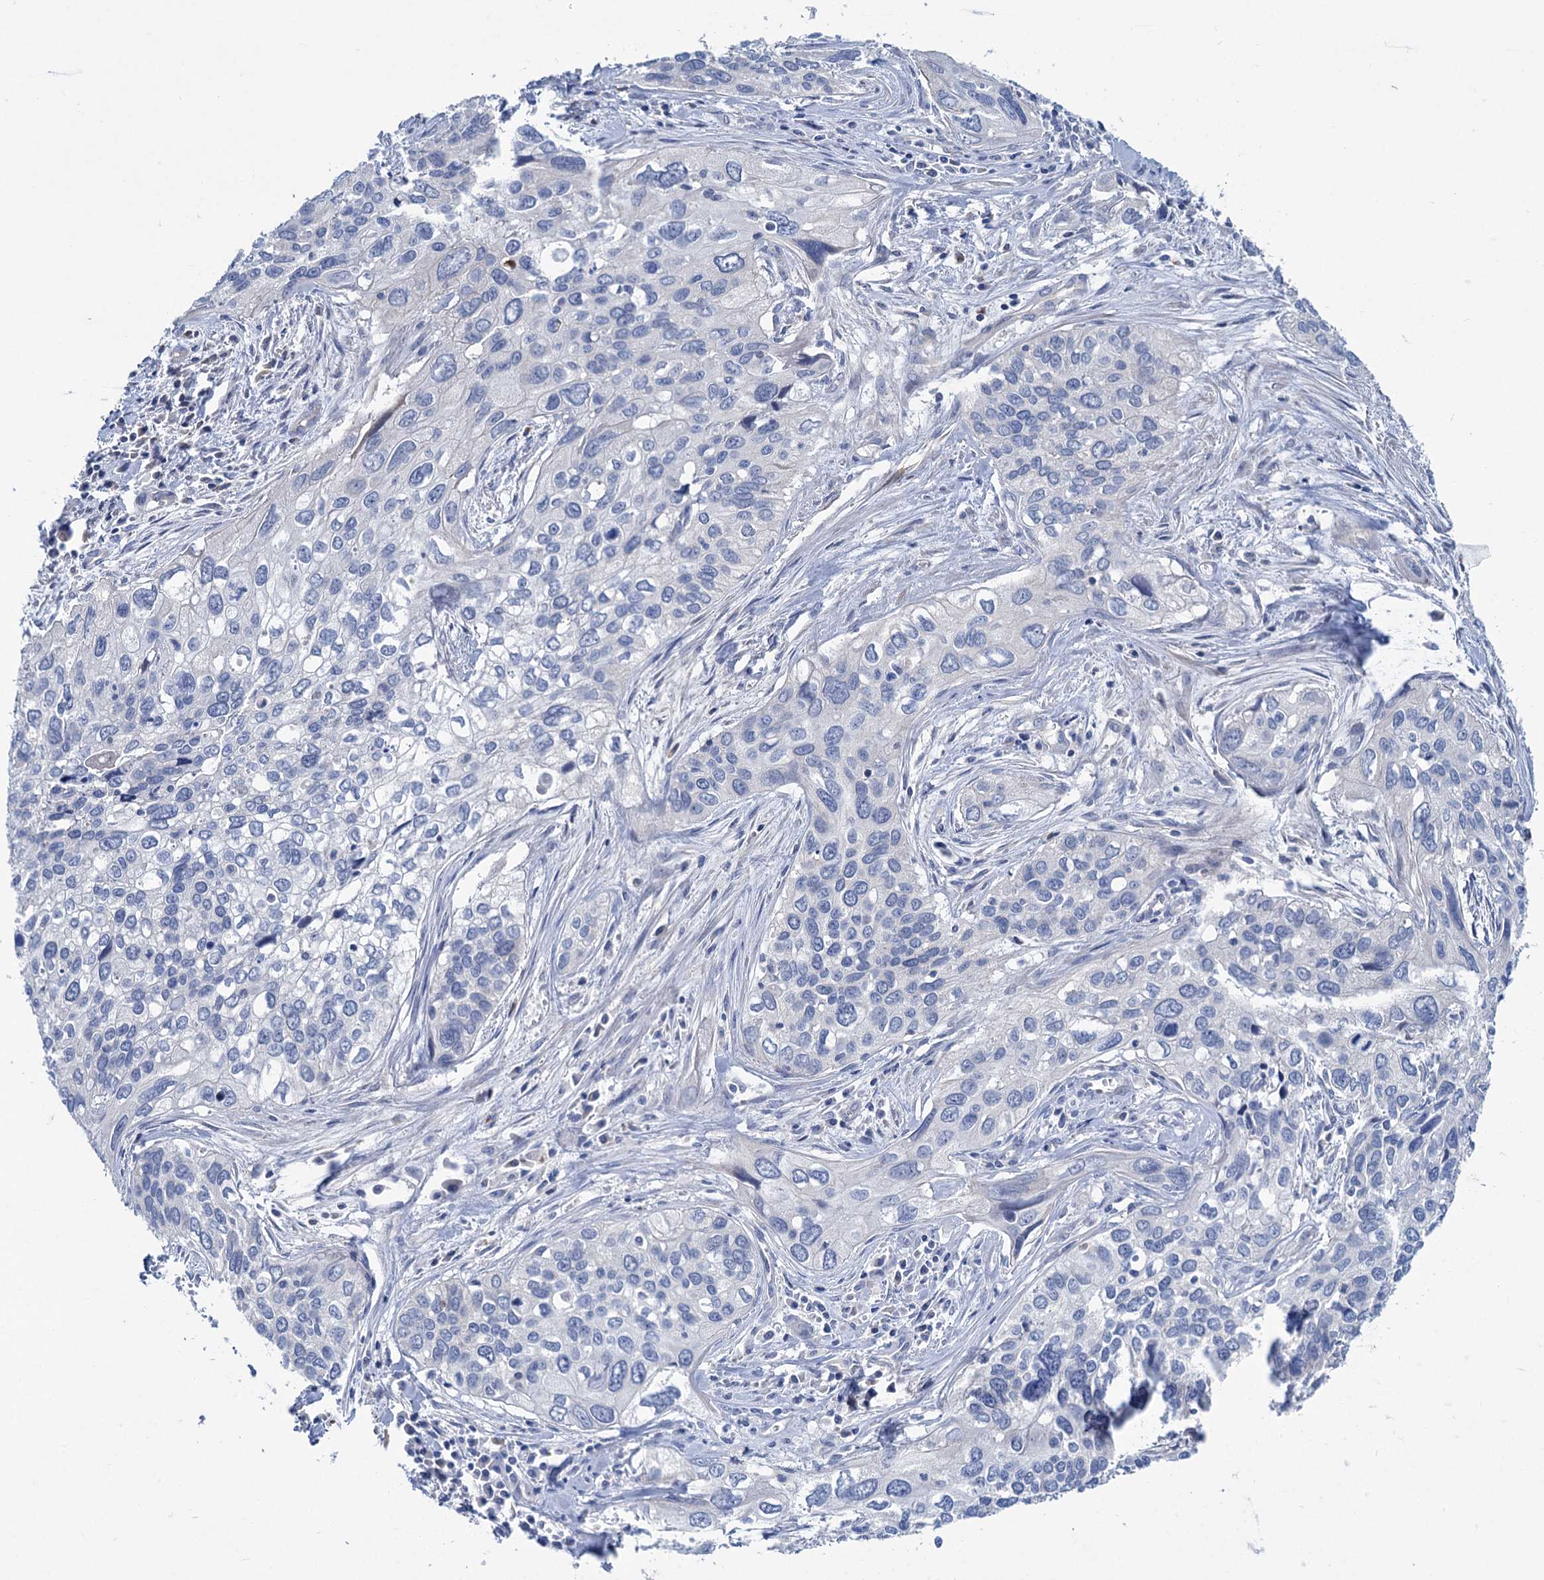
{"staining": {"intensity": "negative", "quantity": "none", "location": "none"}, "tissue": "cervical cancer", "cell_type": "Tumor cells", "image_type": "cancer", "snomed": [{"axis": "morphology", "description": "Squamous cell carcinoma, NOS"}, {"axis": "topography", "description": "Cervix"}], "caption": "Immunohistochemistry of human cervical cancer (squamous cell carcinoma) reveals no positivity in tumor cells.", "gene": "CHDH", "patient": {"sex": "female", "age": 55}}